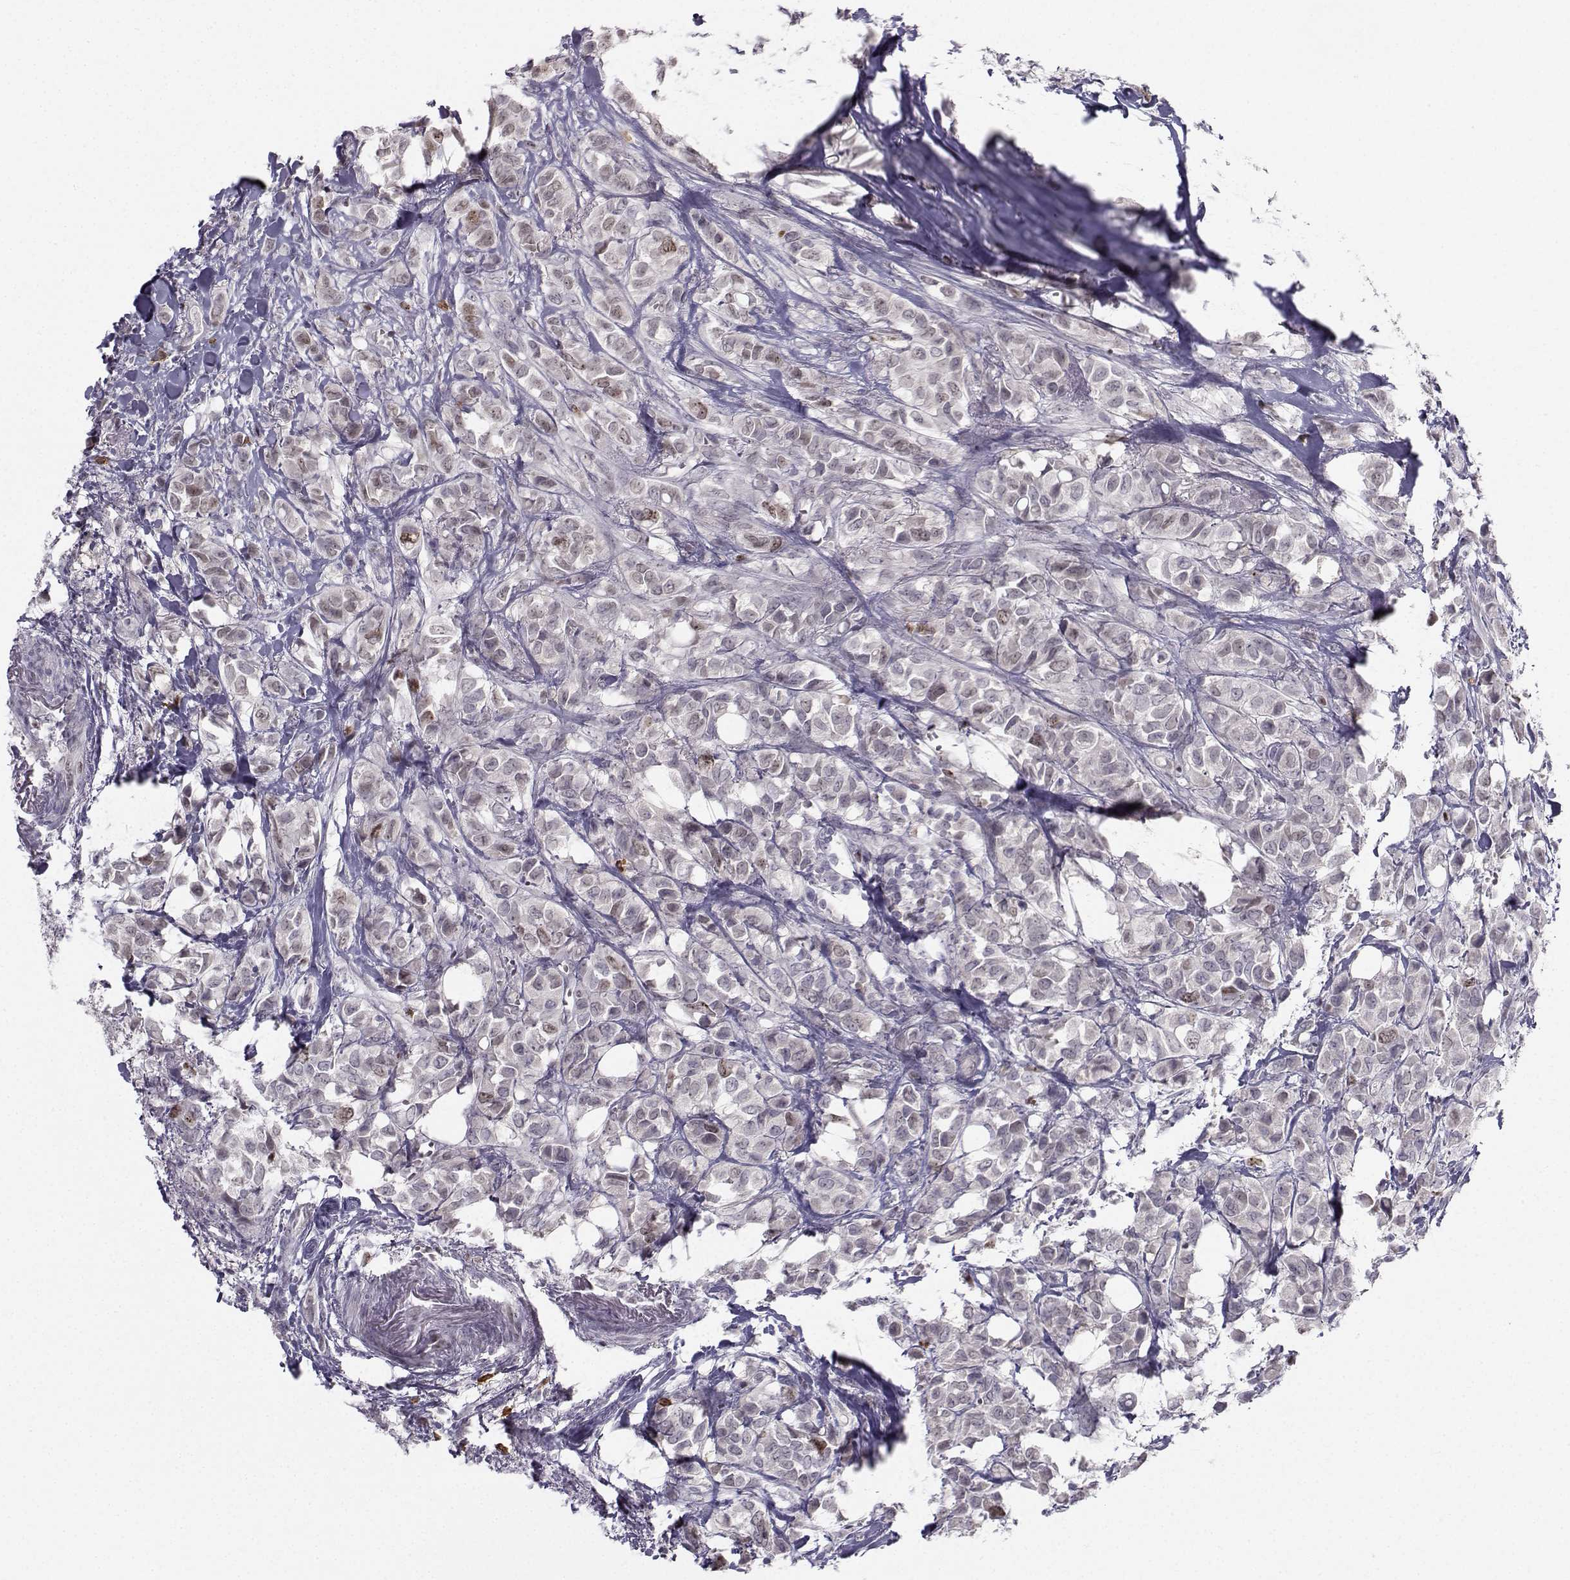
{"staining": {"intensity": "weak", "quantity": "<25%", "location": "nuclear"}, "tissue": "breast cancer", "cell_type": "Tumor cells", "image_type": "cancer", "snomed": [{"axis": "morphology", "description": "Duct carcinoma"}, {"axis": "topography", "description": "Breast"}], "caption": "This is an immunohistochemistry (IHC) micrograph of breast infiltrating ductal carcinoma. There is no positivity in tumor cells.", "gene": "LRP8", "patient": {"sex": "female", "age": 85}}